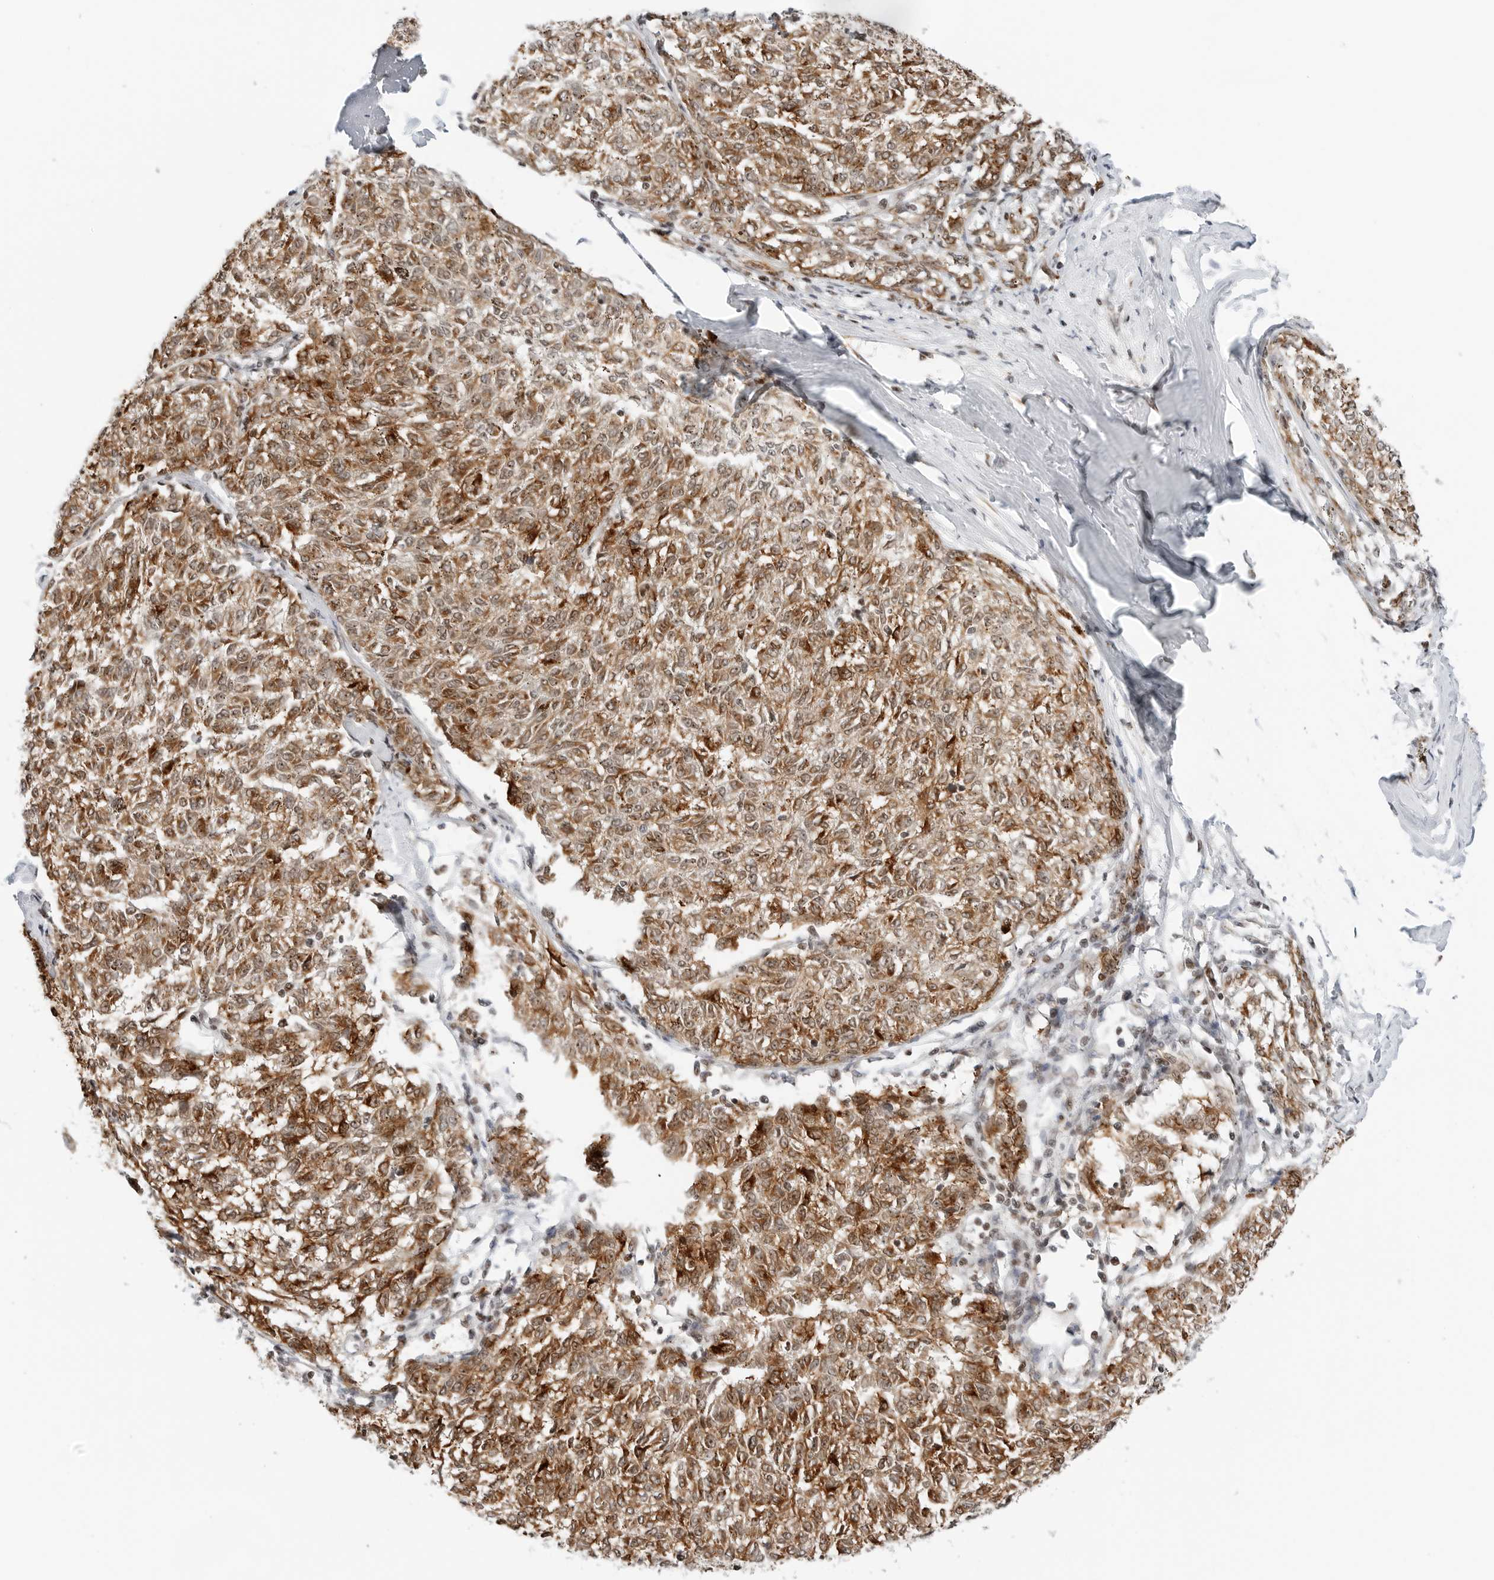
{"staining": {"intensity": "strong", "quantity": "25%-75%", "location": "cytoplasmic/membranous,nuclear"}, "tissue": "melanoma", "cell_type": "Tumor cells", "image_type": "cancer", "snomed": [{"axis": "morphology", "description": "Malignant melanoma, NOS"}, {"axis": "topography", "description": "Skin"}], "caption": "An image showing strong cytoplasmic/membranous and nuclear positivity in about 25%-75% of tumor cells in malignant melanoma, as visualized by brown immunohistochemical staining.", "gene": "RIMKLA", "patient": {"sex": "female", "age": 72}}